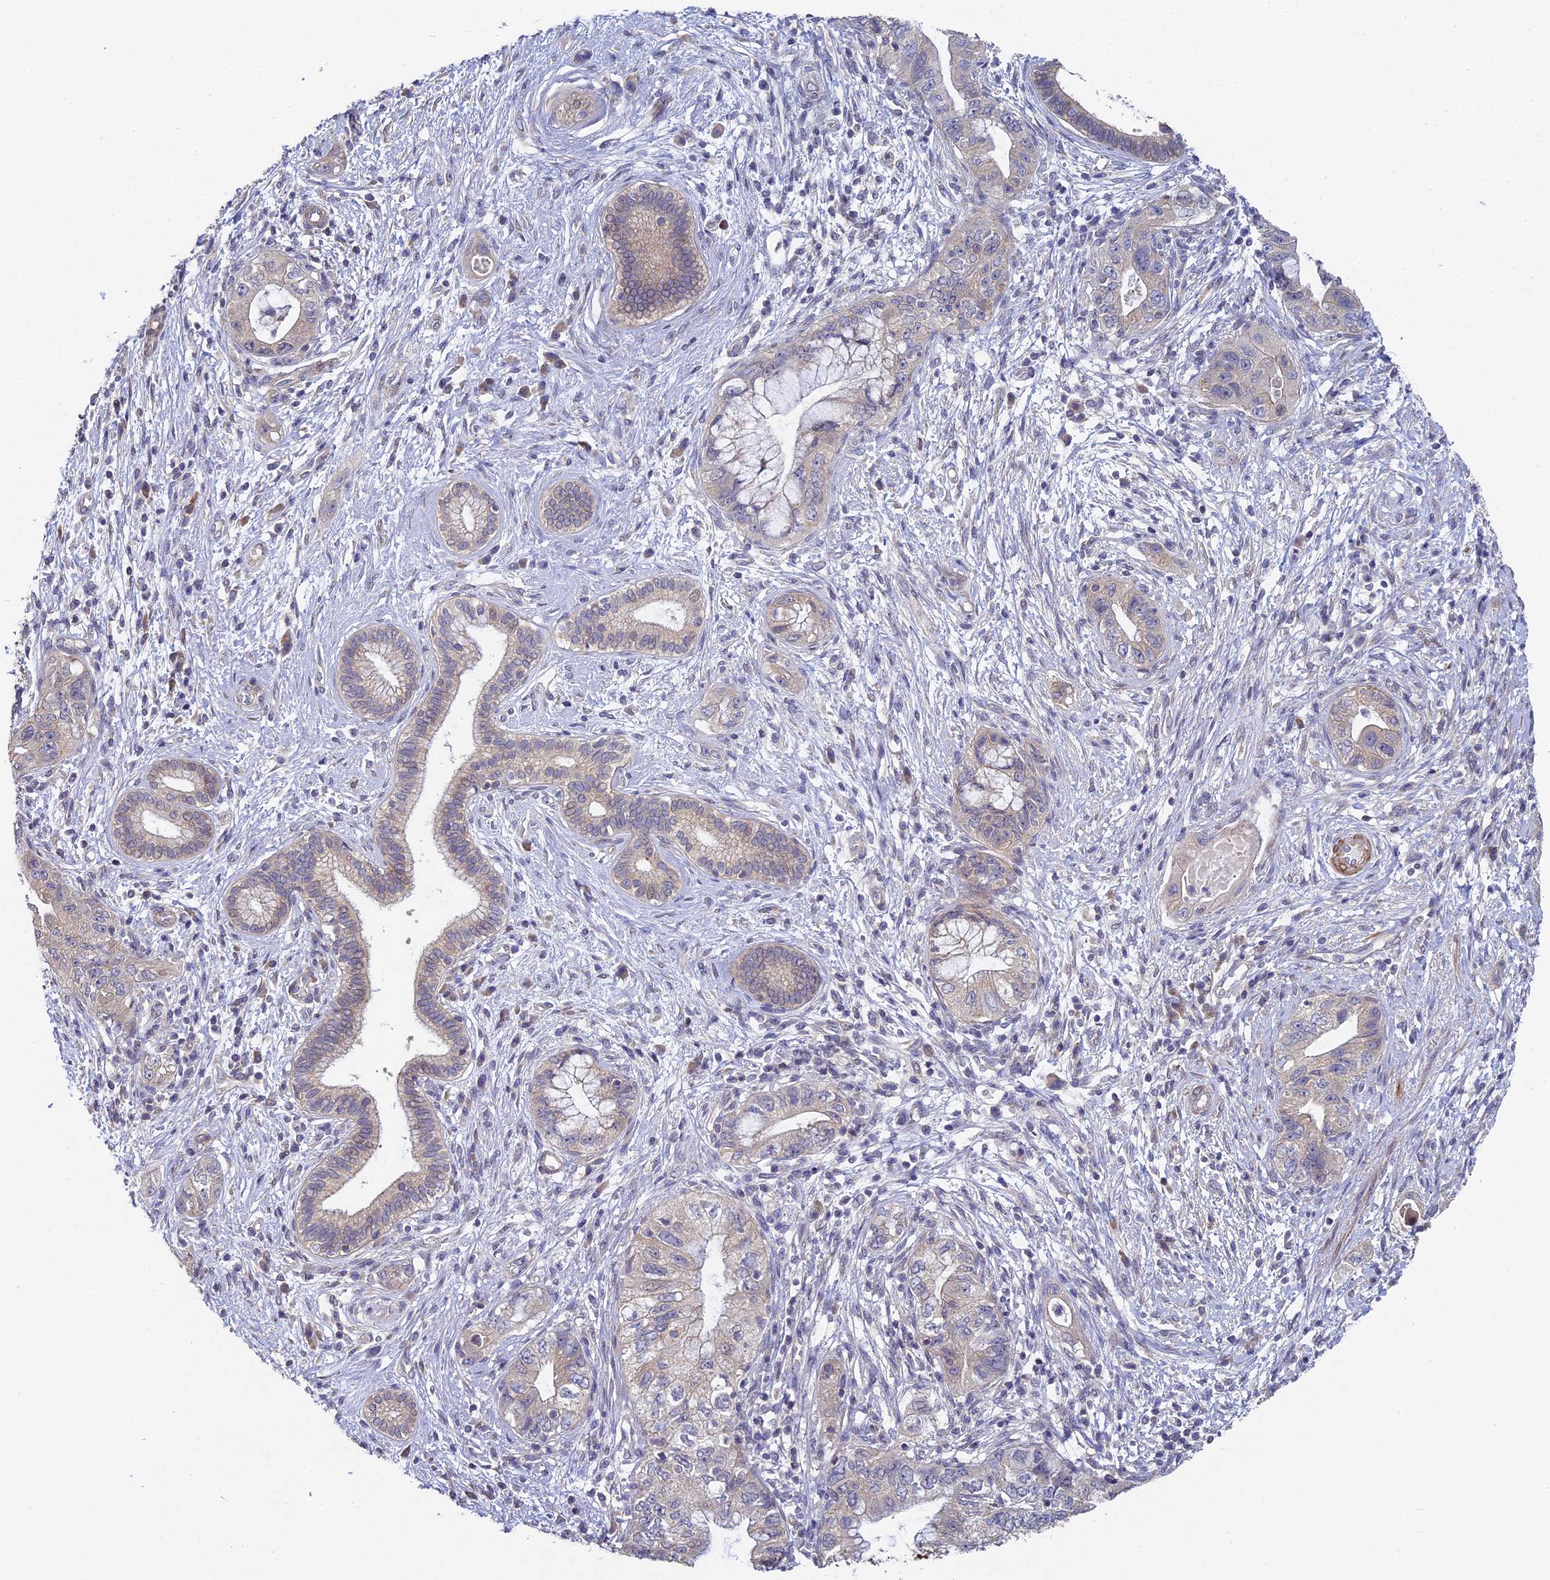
{"staining": {"intensity": "weak", "quantity": ">75%", "location": "cytoplasmic/membranous"}, "tissue": "pancreatic cancer", "cell_type": "Tumor cells", "image_type": "cancer", "snomed": [{"axis": "morphology", "description": "Adenocarcinoma, NOS"}, {"axis": "topography", "description": "Pancreas"}], "caption": "Brown immunohistochemical staining in human pancreatic cancer (adenocarcinoma) demonstrates weak cytoplasmic/membranous expression in about >75% of tumor cells.", "gene": "DIXDC1", "patient": {"sex": "female", "age": 73}}